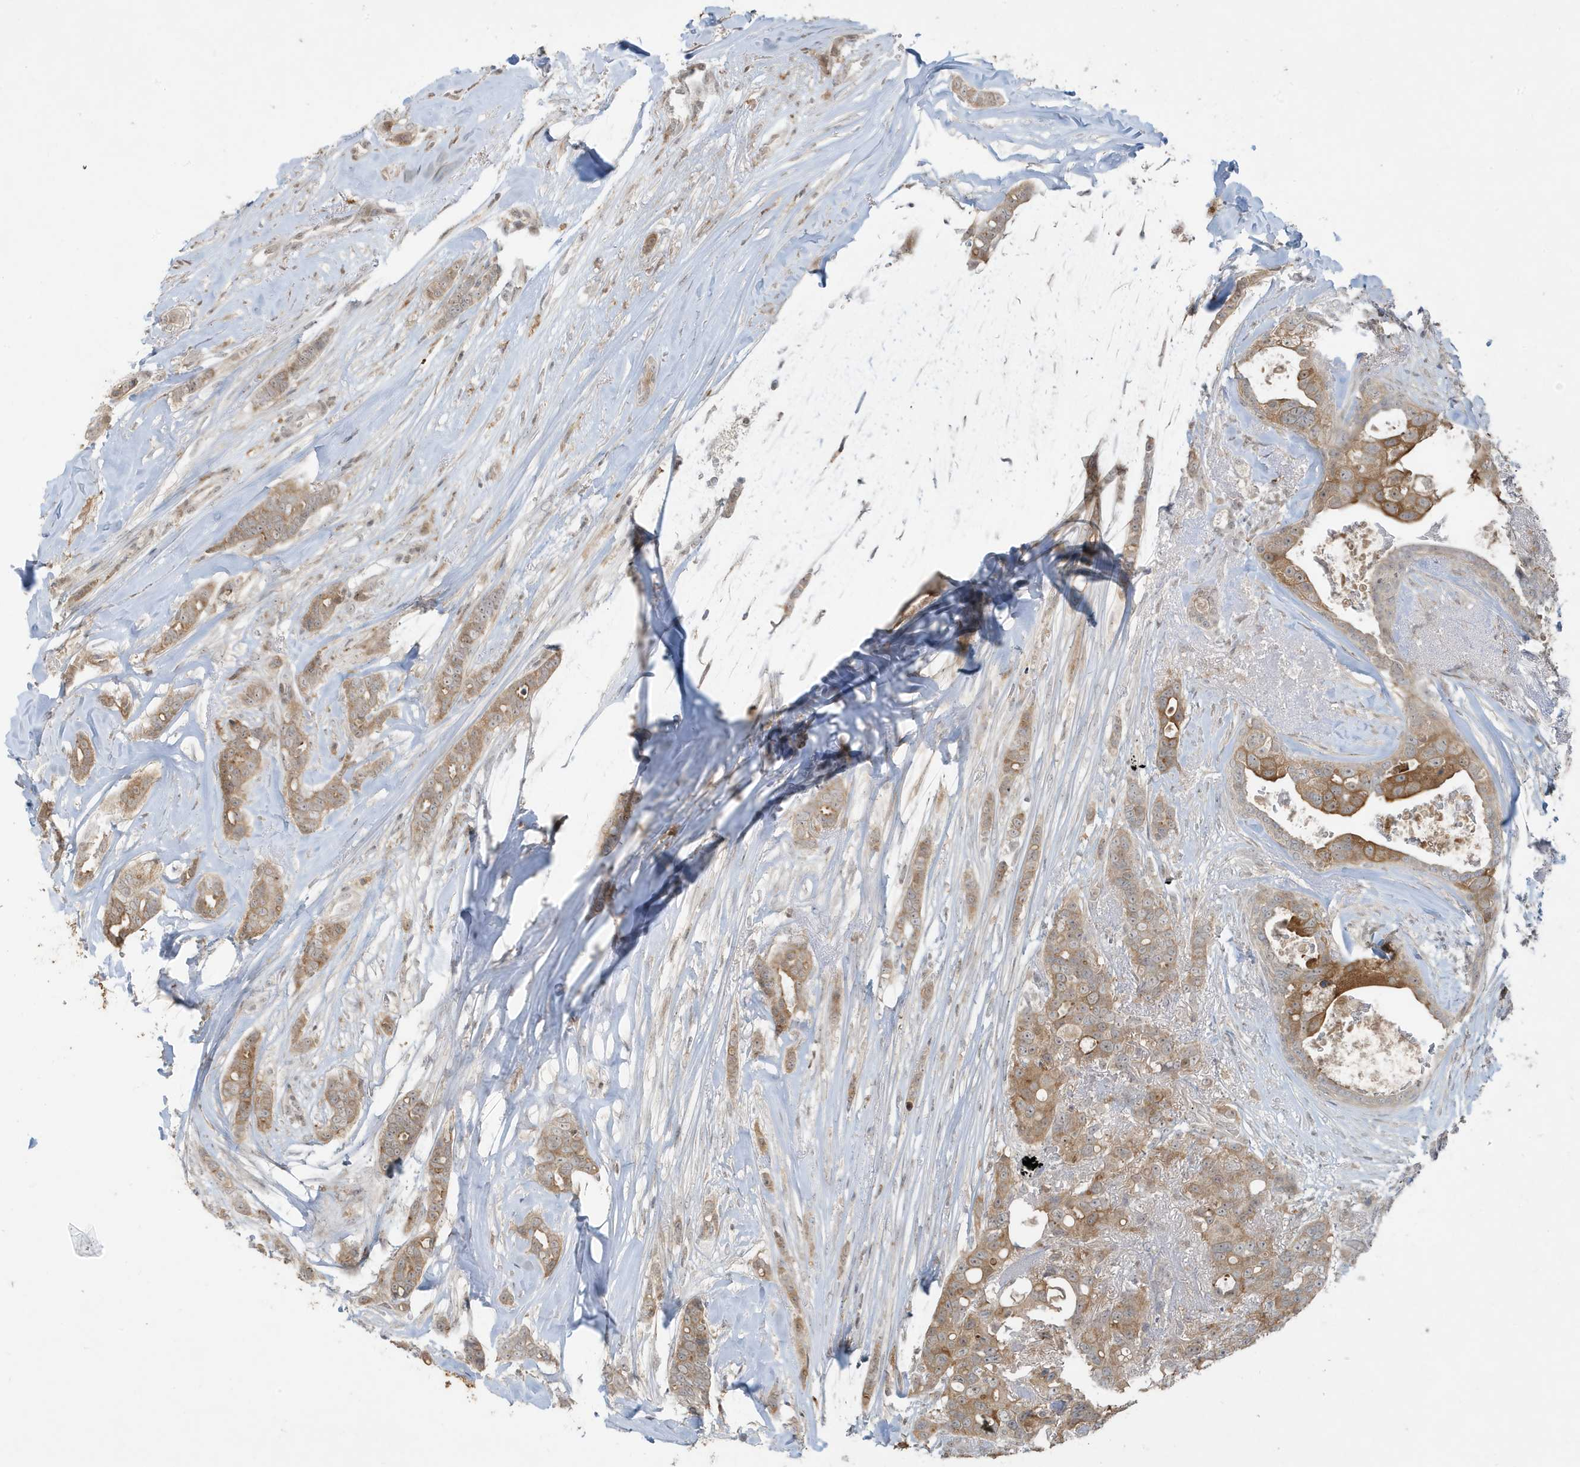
{"staining": {"intensity": "moderate", "quantity": ">75%", "location": "cytoplasmic/membranous"}, "tissue": "breast cancer", "cell_type": "Tumor cells", "image_type": "cancer", "snomed": [{"axis": "morphology", "description": "Lobular carcinoma"}, {"axis": "topography", "description": "Breast"}], "caption": "This is an image of IHC staining of lobular carcinoma (breast), which shows moderate positivity in the cytoplasmic/membranous of tumor cells.", "gene": "PRRT3", "patient": {"sex": "female", "age": 51}}